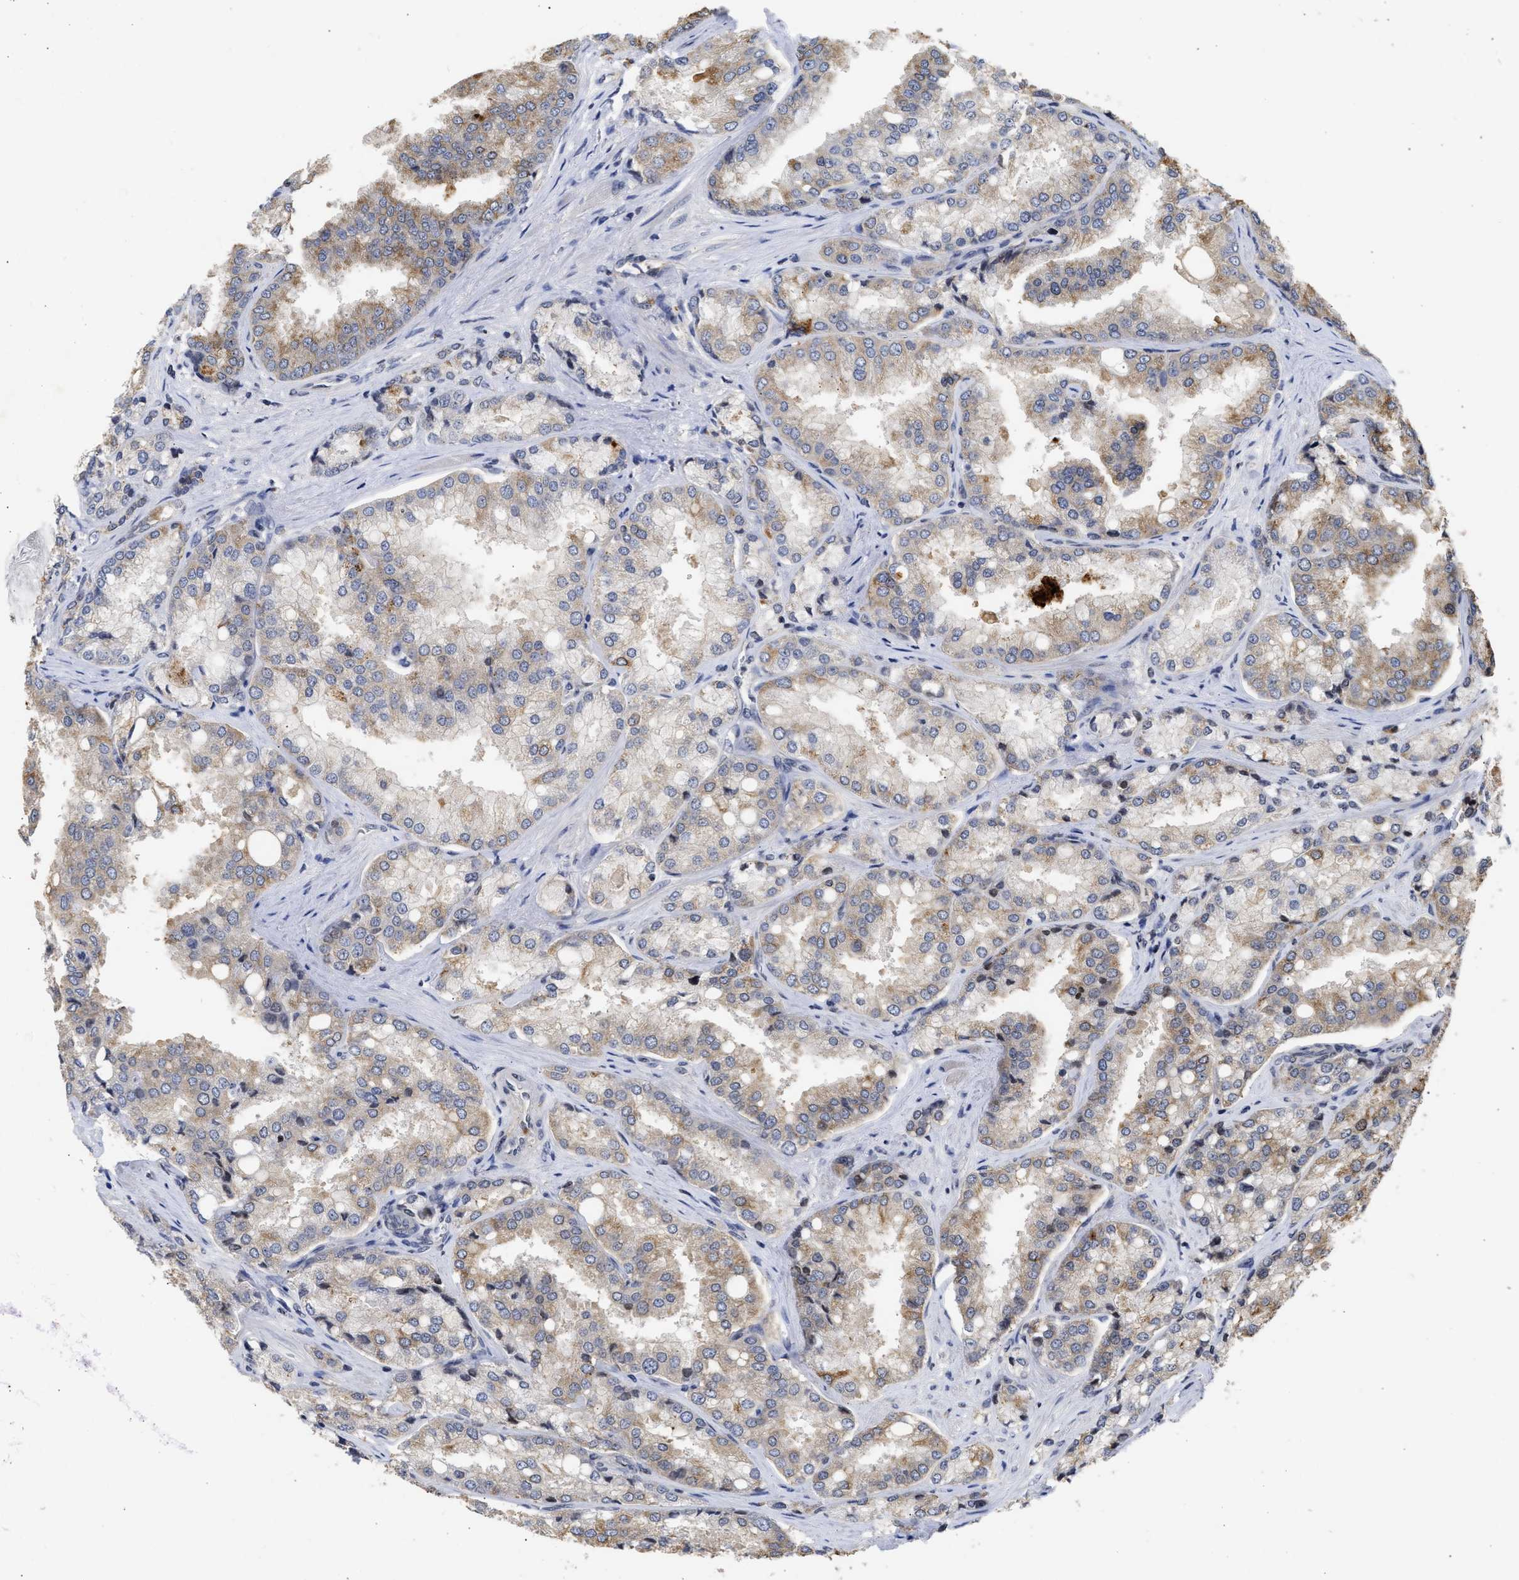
{"staining": {"intensity": "weak", "quantity": "25%-75%", "location": "cytoplasmic/membranous"}, "tissue": "prostate cancer", "cell_type": "Tumor cells", "image_type": "cancer", "snomed": [{"axis": "morphology", "description": "Adenocarcinoma, High grade"}, {"axis": "topography", "description": "Prostate"}], "caption": "IHC photomicrograph of human prostate adenocarcinoma (high-grade) stained for a protein (brown), which displays low levels of weak cytoplasmic/membranous staining in about 25%-75% of tumor cells.", "gene": "ENSG00000142539", "patient": {"sex": "male", "age": 50}}